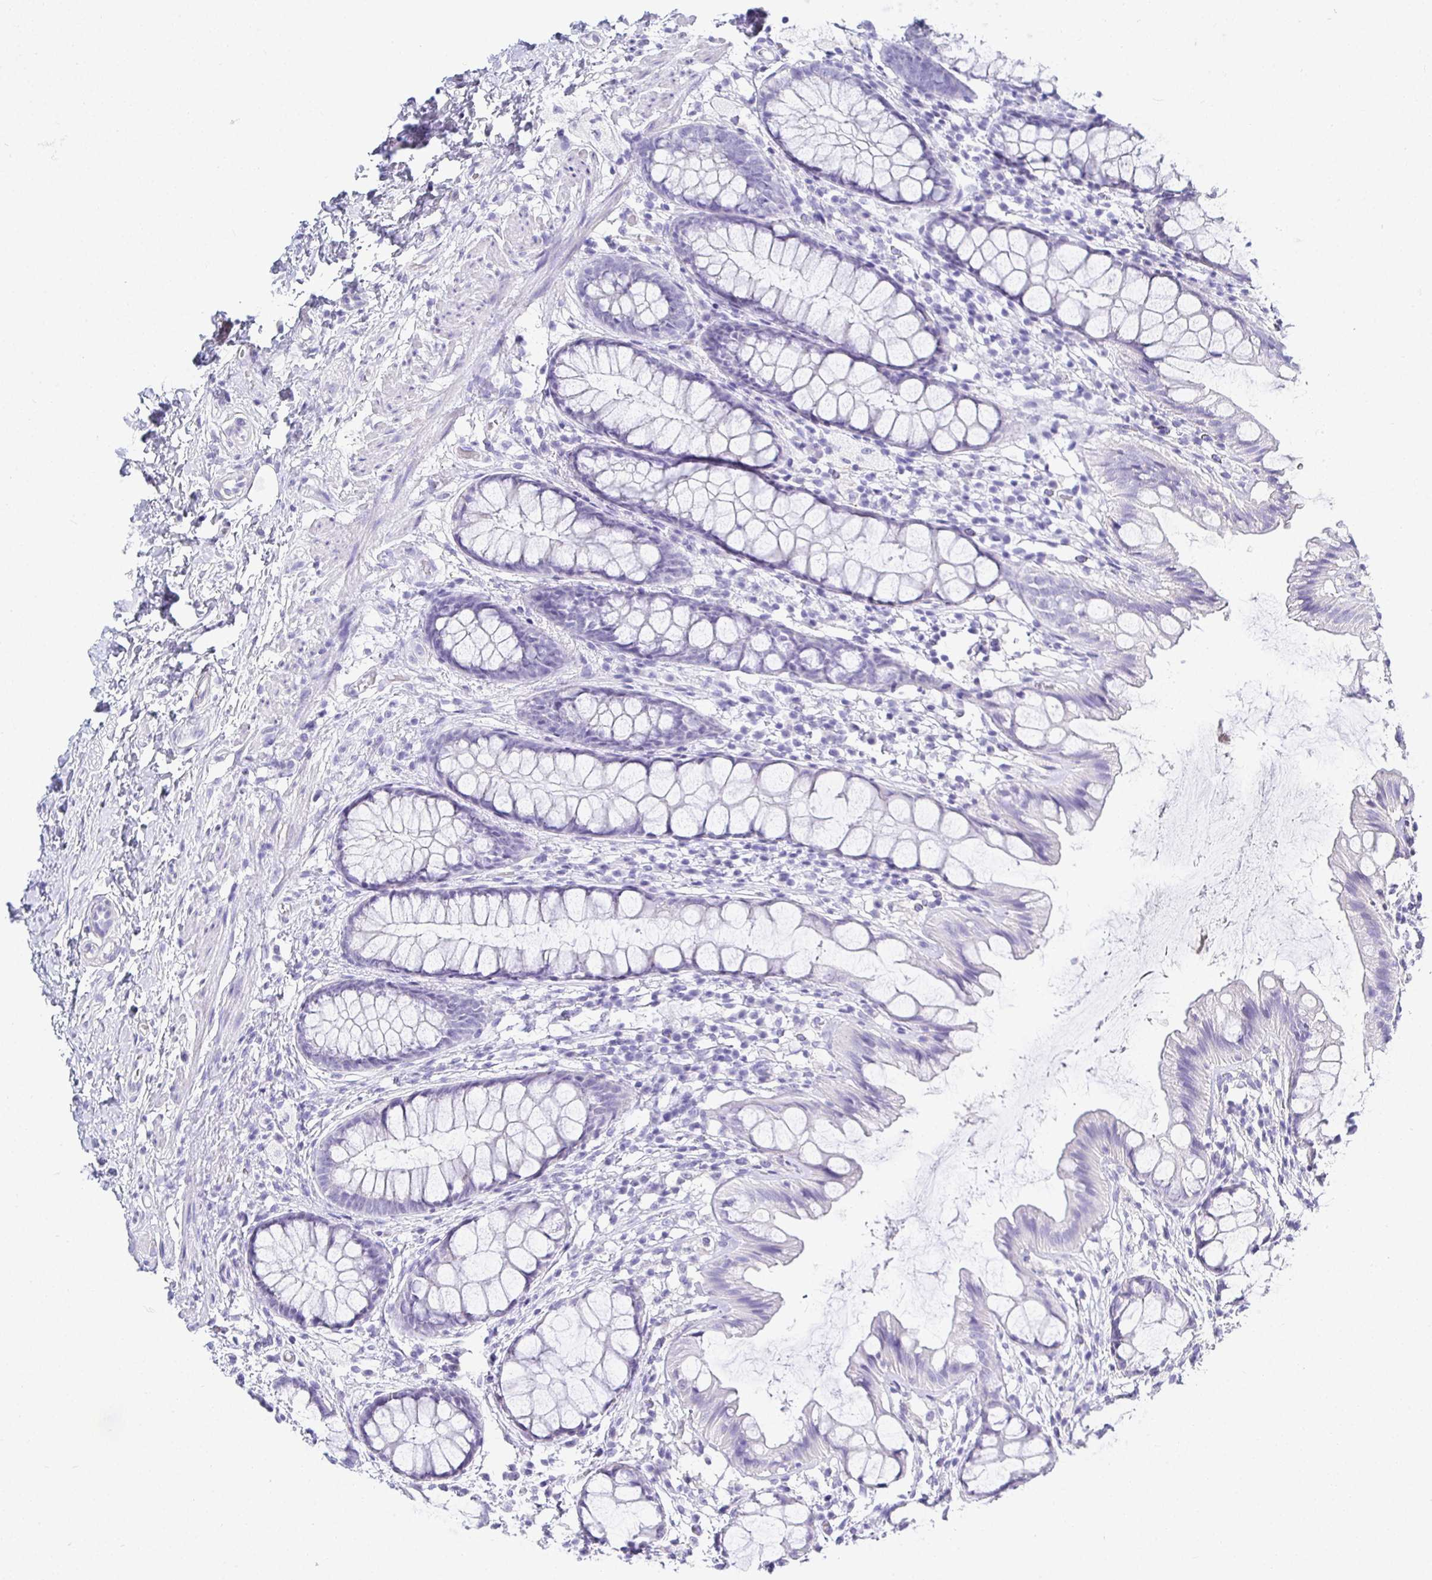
{"staining": {"intensity": "negative", "quantity": "none", "location": "none"}, "tissue": "rectum", "cell_type": "Glandular cells", "image_type": "normal", "snomed": [{"axis": "morphology", "description": "Normal tissue, NOS"}, {"axis": "topography", "description": "Rectum"}], "caption": "The photomicrograph shows no staining of glandular cells in unremarkable rectum. The staining is performed using DAB brown chromogen with nuclei counter-stained in using hematoxylin.", "gene": "TMEM241", "patient": {"sex": "female", "age": 62}}